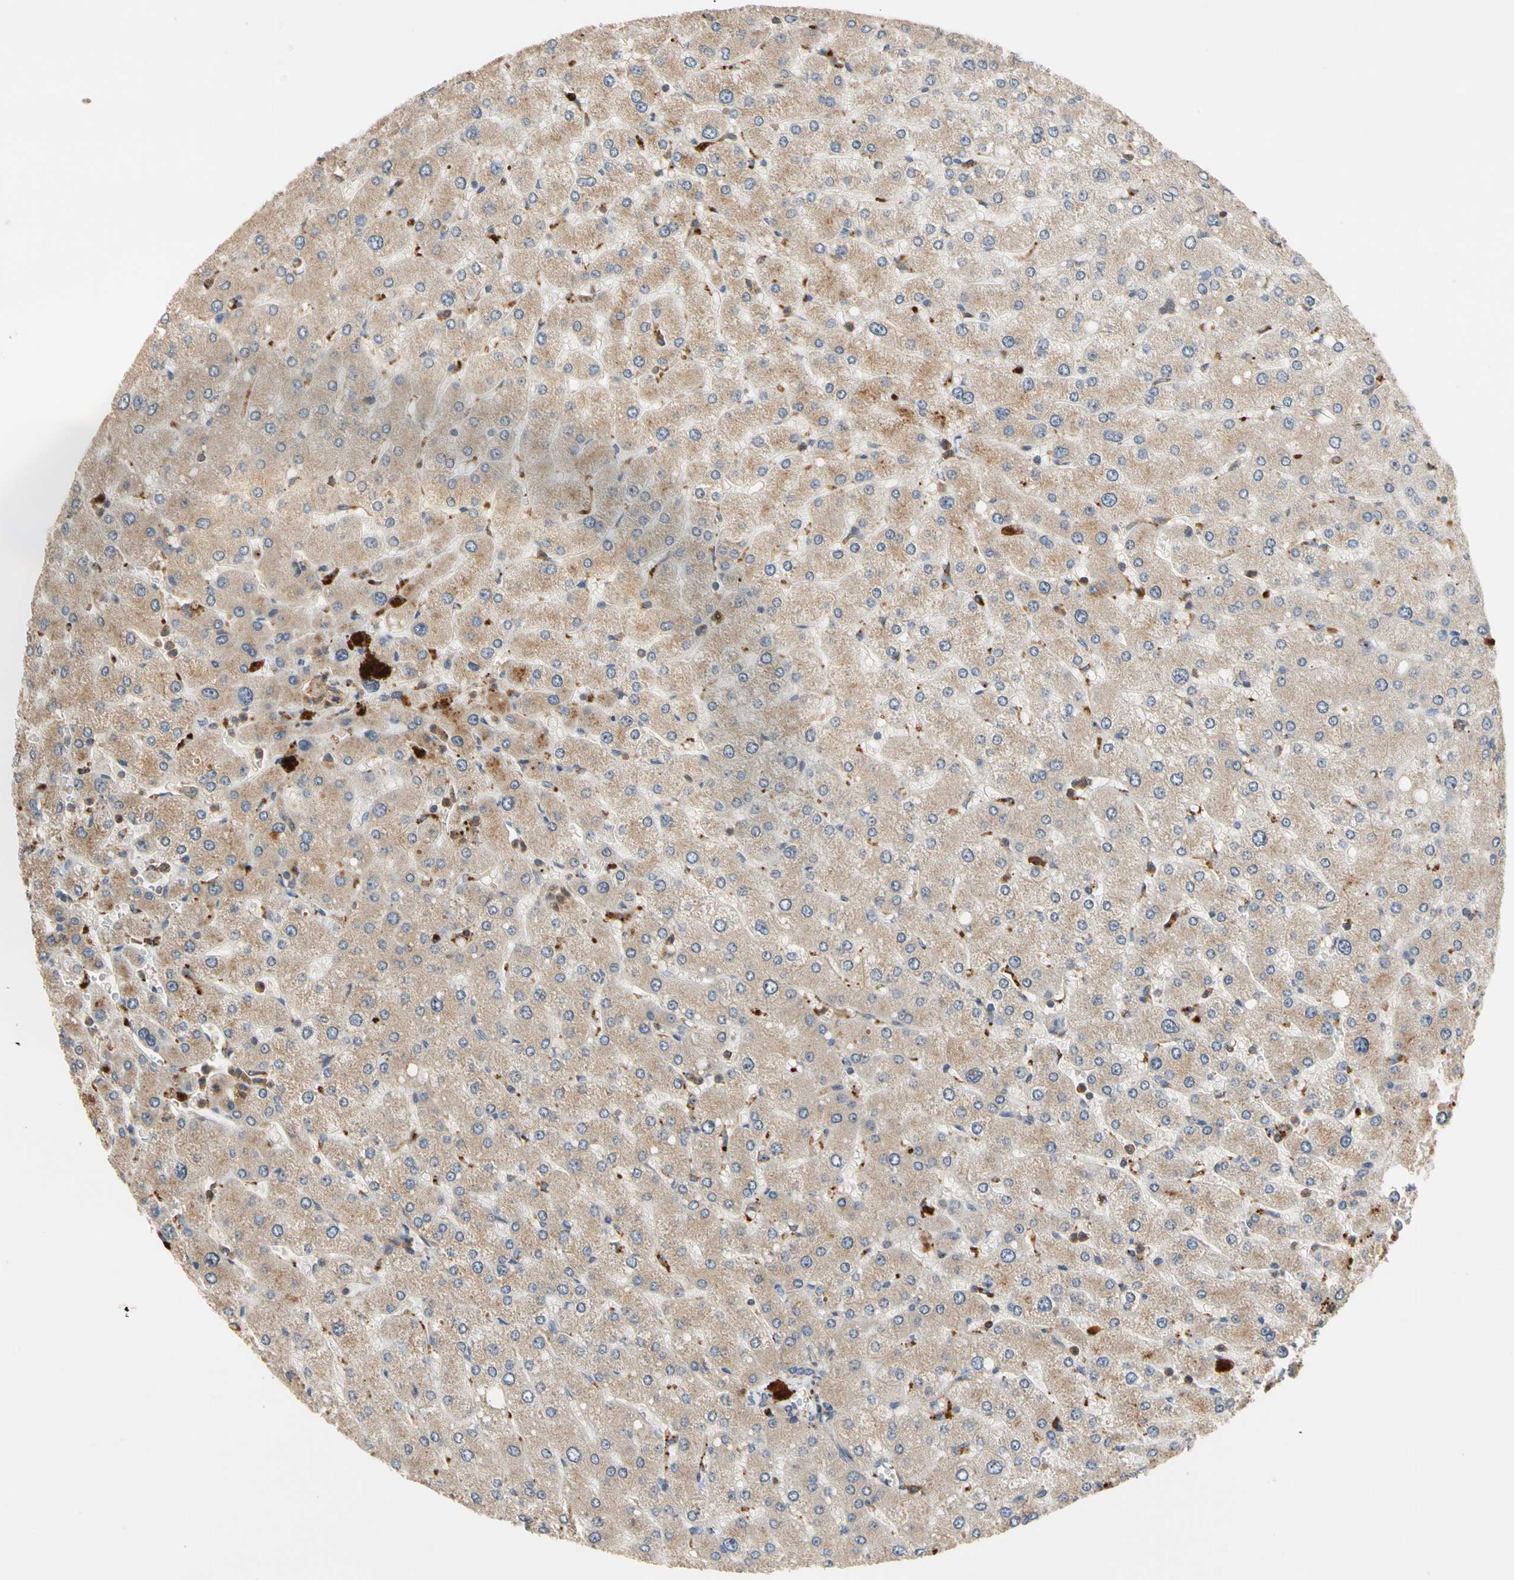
{"staining": {"intensity": "weak", "quantity": ">75%", "location": "cytoplasmic/membranous"}, "tissue": "liver", "cell_type": "Cholangiocytes", "image_type": "normal", "snomed": [{"axis": "morphology", "description": "Normal tissue, NOS"}, {"axis": "topography", "description": "Liver"}], "caption": "Human liver stained for a protein (brown) displays weak cytoplasmic/membranous positive staining in approximately >75% of cholangiocytes.", "gene": "FGD6", "patient": {"sex": "male", "age": 55}}